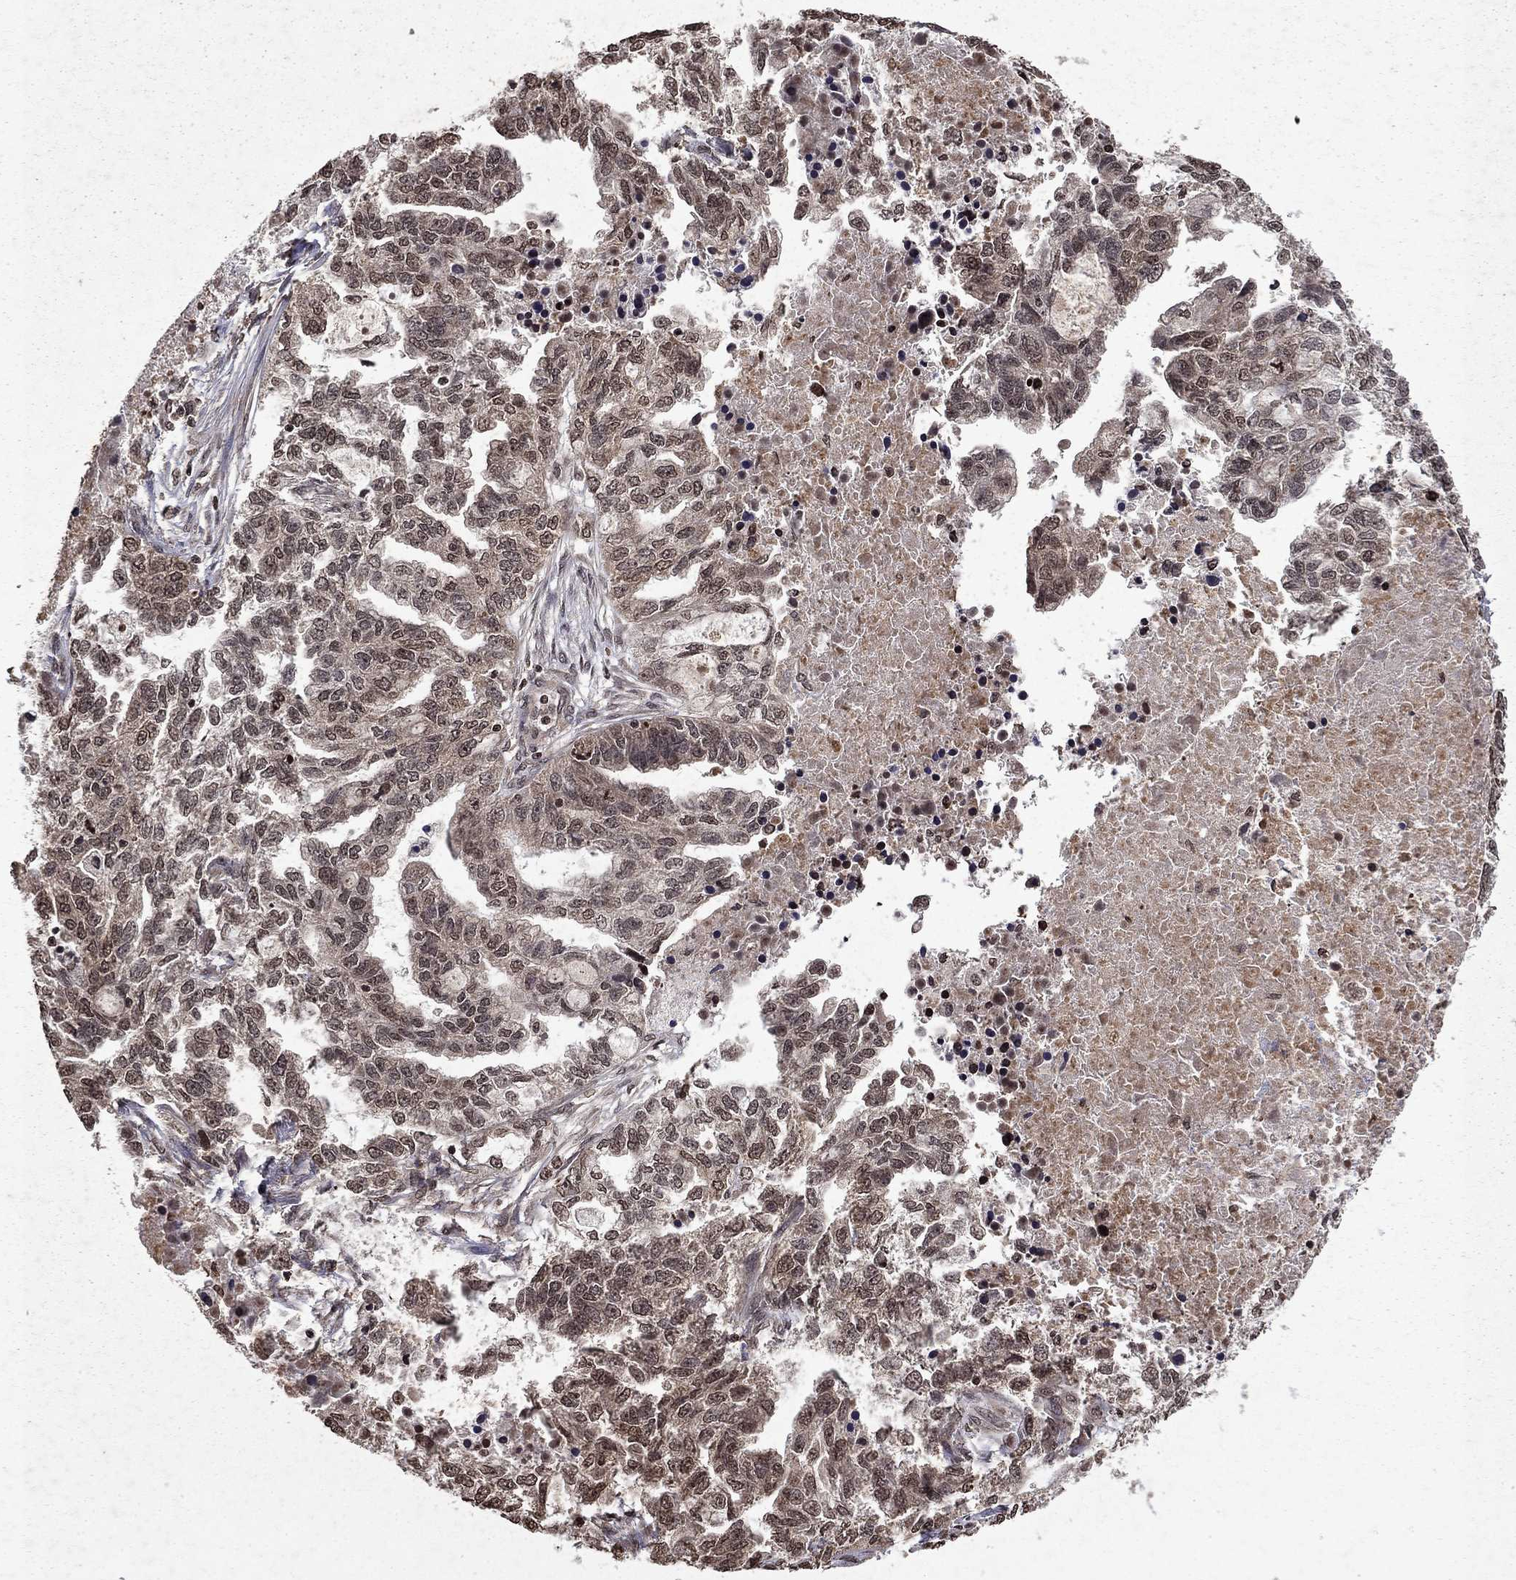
{"staining": {"intensity": "weak", "quantity": ">75%", "location": "cytoplasmic/membranous"}, "tissue": "ovarian cancer", "cell_type": "Tumor cells", "image_type": "cancer", "snomed": [{"axis": "morphology", "description": "Cystadenocarcinoma, serous, NOS"}, {"axis": "topography", "description": "Ovary"}], "caption": "There is low levels of weak cytoplasmic/membranous staining in tumor cells of ovarian serous cystadenocarcinoma, as demonstrated by immunohistochemical staining (brown color).", "gene": "PIN4", "patient": {"sex": "female", "age": 51}}